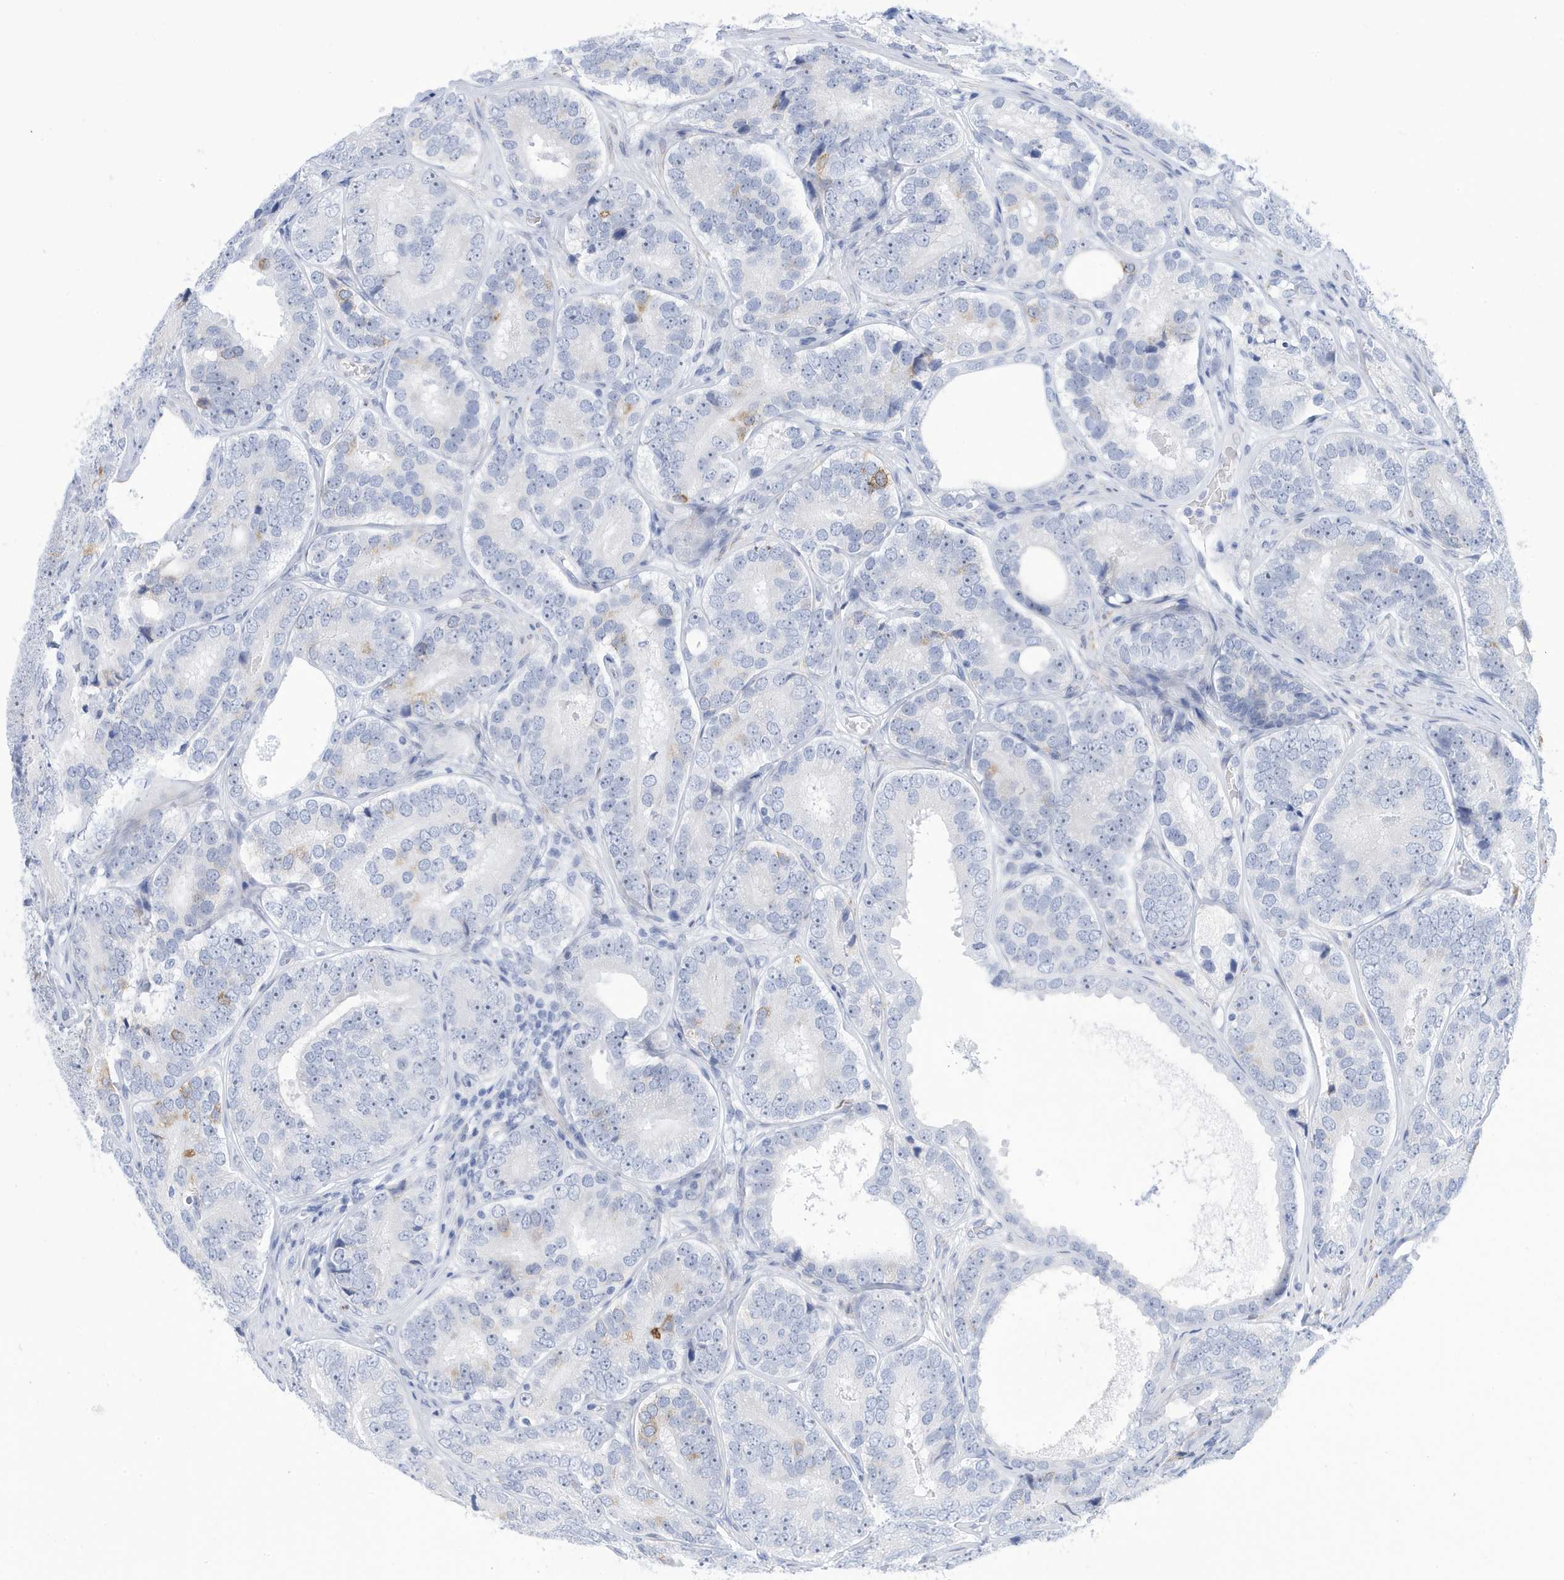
{"staining": {"intensity": "negative", "quantity": "none", "location": "none"}, "tissue": "prostate cancer", "cell_type": "Tumor cells", "image_type": "cancer", "snomed": [{"axis": "morphology", "description": "Adenocarcinoma, High grade"}, {"axis": "topography", "description": "Prostate"}], "caption": "This histopathology image is of prostate cancer stained with immunohistochemistry (IHC) to label a protein in brown with the nuclei are counter-stained blue. There is no expression in tumor cells.", "gene": "SEMA3F", "patient": {"sex": "male", "age": 56}}